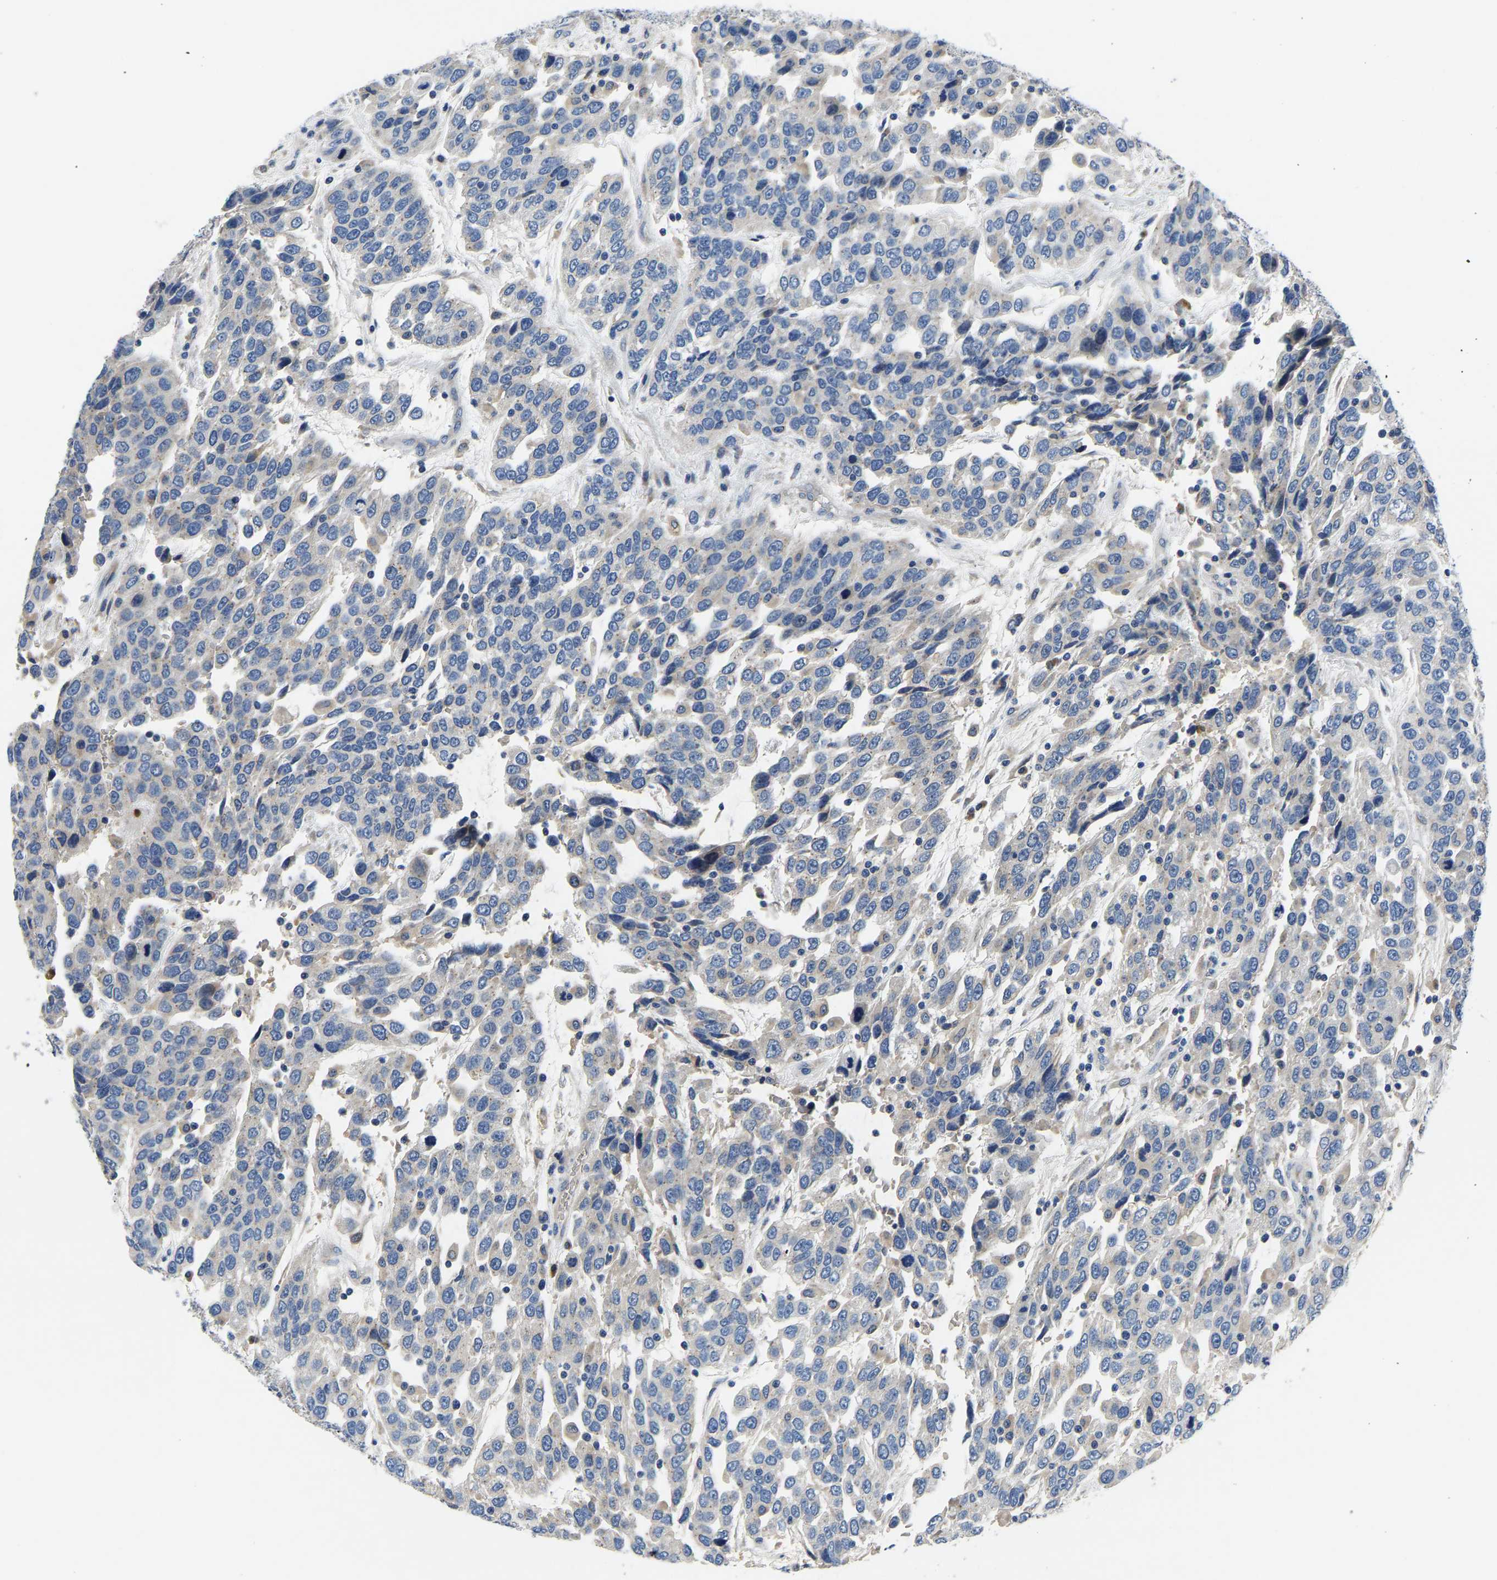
{"staining": {"intensity": "negative", "quantity": "none", "location": "none"}, "tissue": "urothelial cancer", "cell_type": "Tumor cells", "image_type": "cancer", "snomed": [{"axis": "morphology", "description": "Urothelial carcinoma, High grade"}, {"axis": "topography", "description": "Urinary bladder"}], "caption": "High-grade urothelial carcinoma was stained to show a protein in brown. There is no significant expression in tumor cells.", "gene": "TOR1B", "patient": {"sex": "female", "age": 80}}